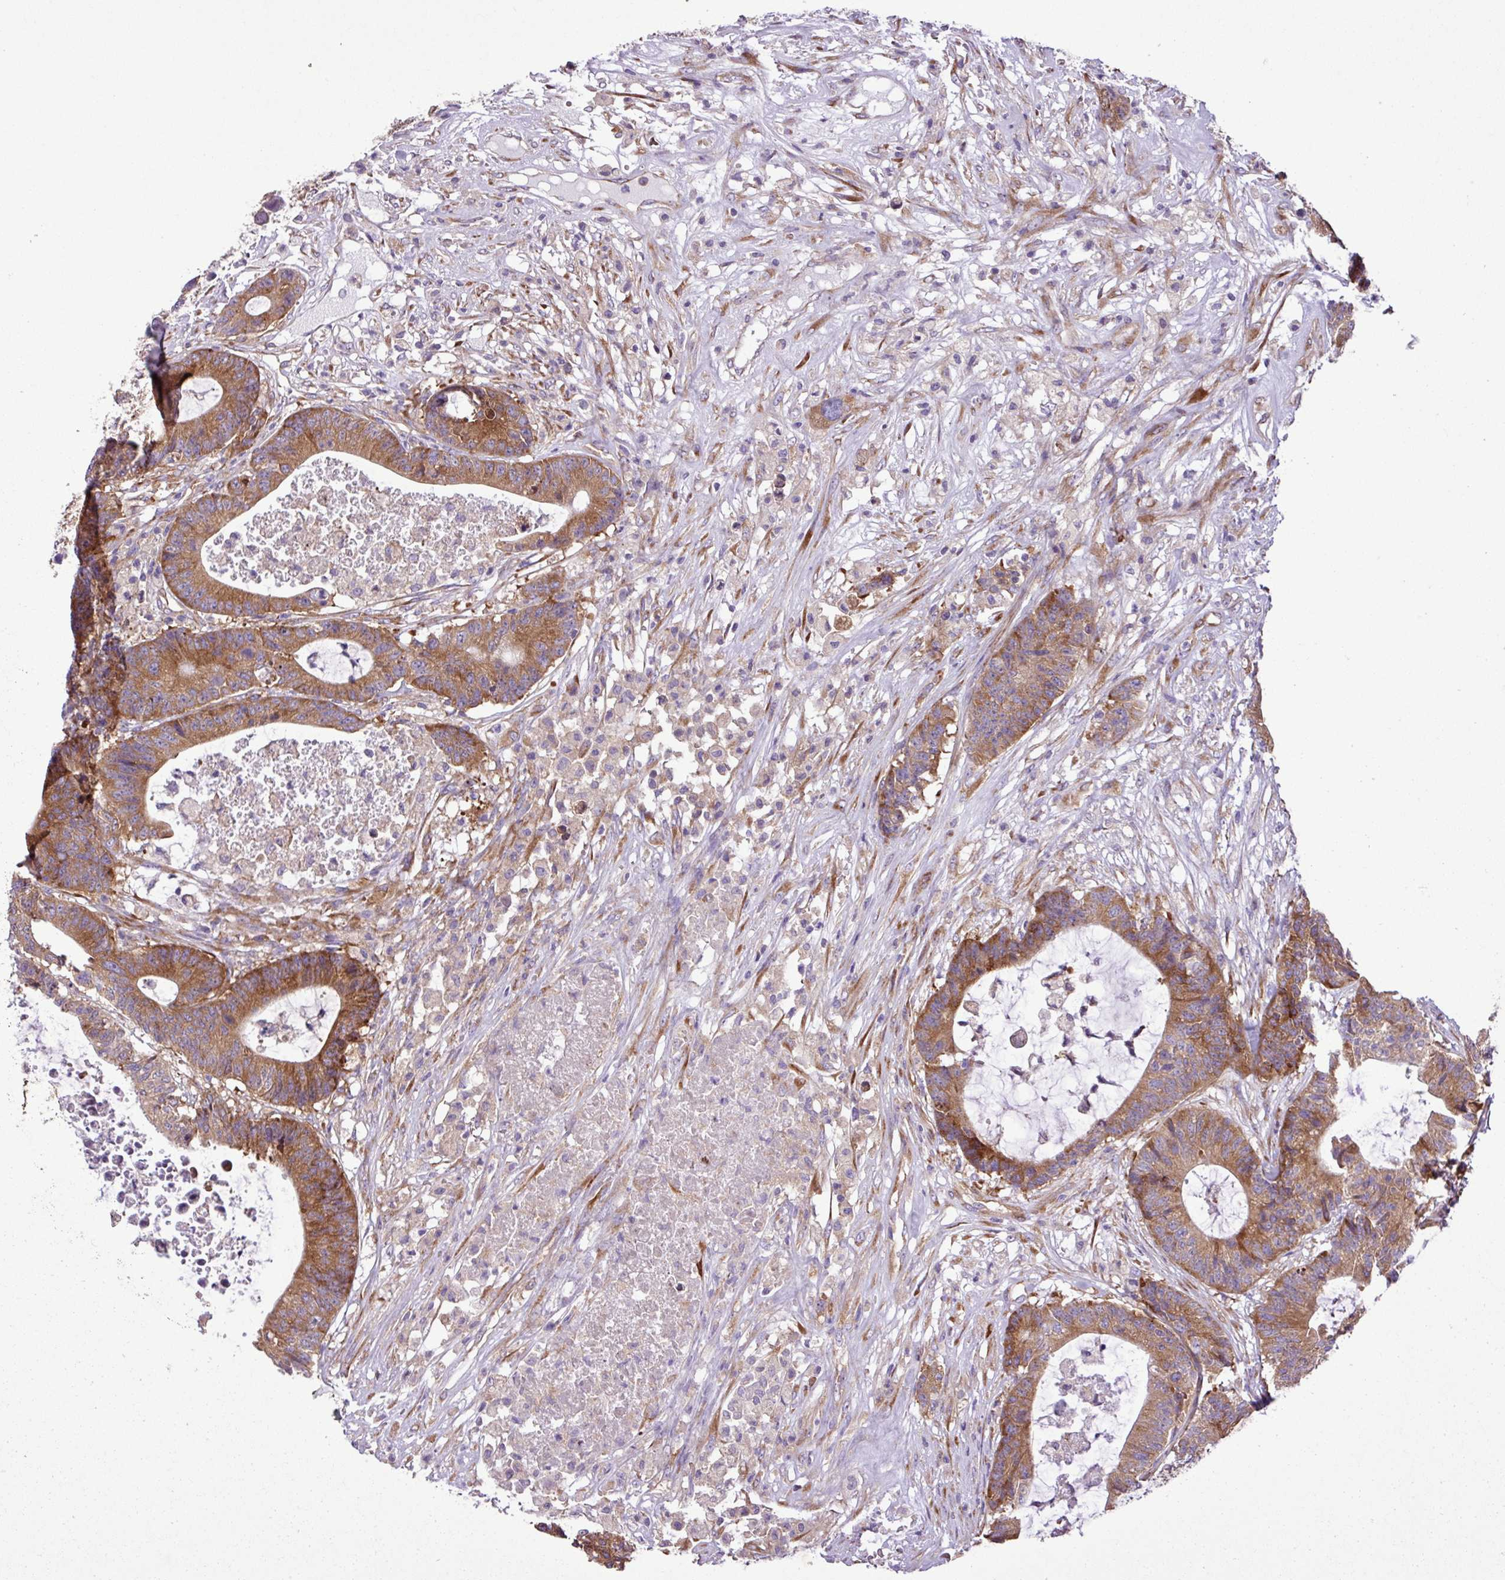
{"staining": {"intensity": "moderate", "quantity": ">75%", "location": "cytoplasmic/membranous"}, "tissue": "colorectal cancer", "cell_type": "Tumor cells", "image_type": "cancer", "snomed": [{"axis": "morphology", "description": "Adenocarcinoma, NOS"}, {"axis": "topography", "description": "Colon"}], "caption": "Human adenocarcinoma (colorectal) stained with a protein marker exhibits moderate staining in tumor cells.", "gene": "RPL13", "patient": {"sex": "female", "age": 84}}